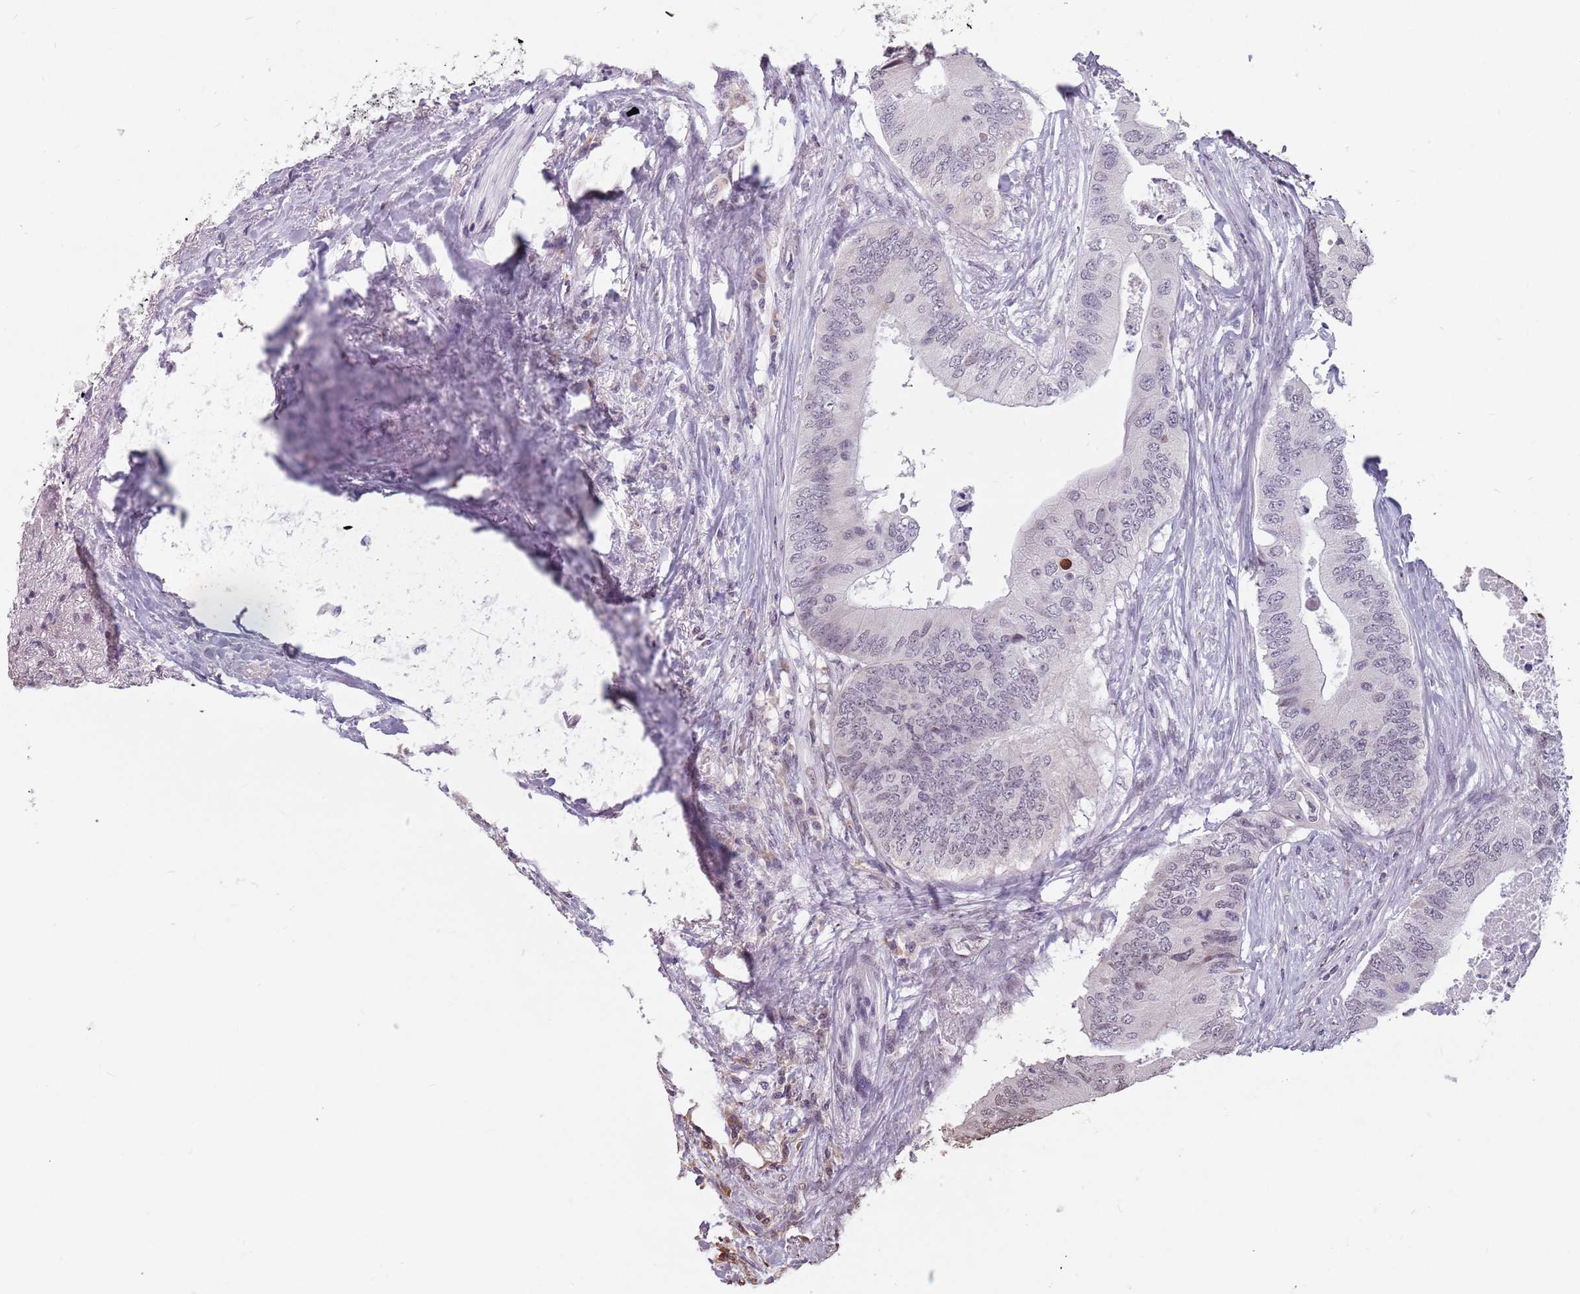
{"staining": {"intensity": "weak", "quantity": "<25%", "location": "nuclear"}, "tissue": "colorectal cancer", "cell_type": "Tumor cells", "image_type": "cancer", "snomed": [{"axis": "morphology", "description": "Adenocarcinoma, NOS"}, {"axis": "topography", "description": "Colon"}], "caption": "An IHC image of adenocarcinoma (colorectal) is shown. There is no staining in tumor cells of adenocarcinoma (colorectal).", "gene": "PTCHD1", "patient": {"sex": "male", "age": 71}}